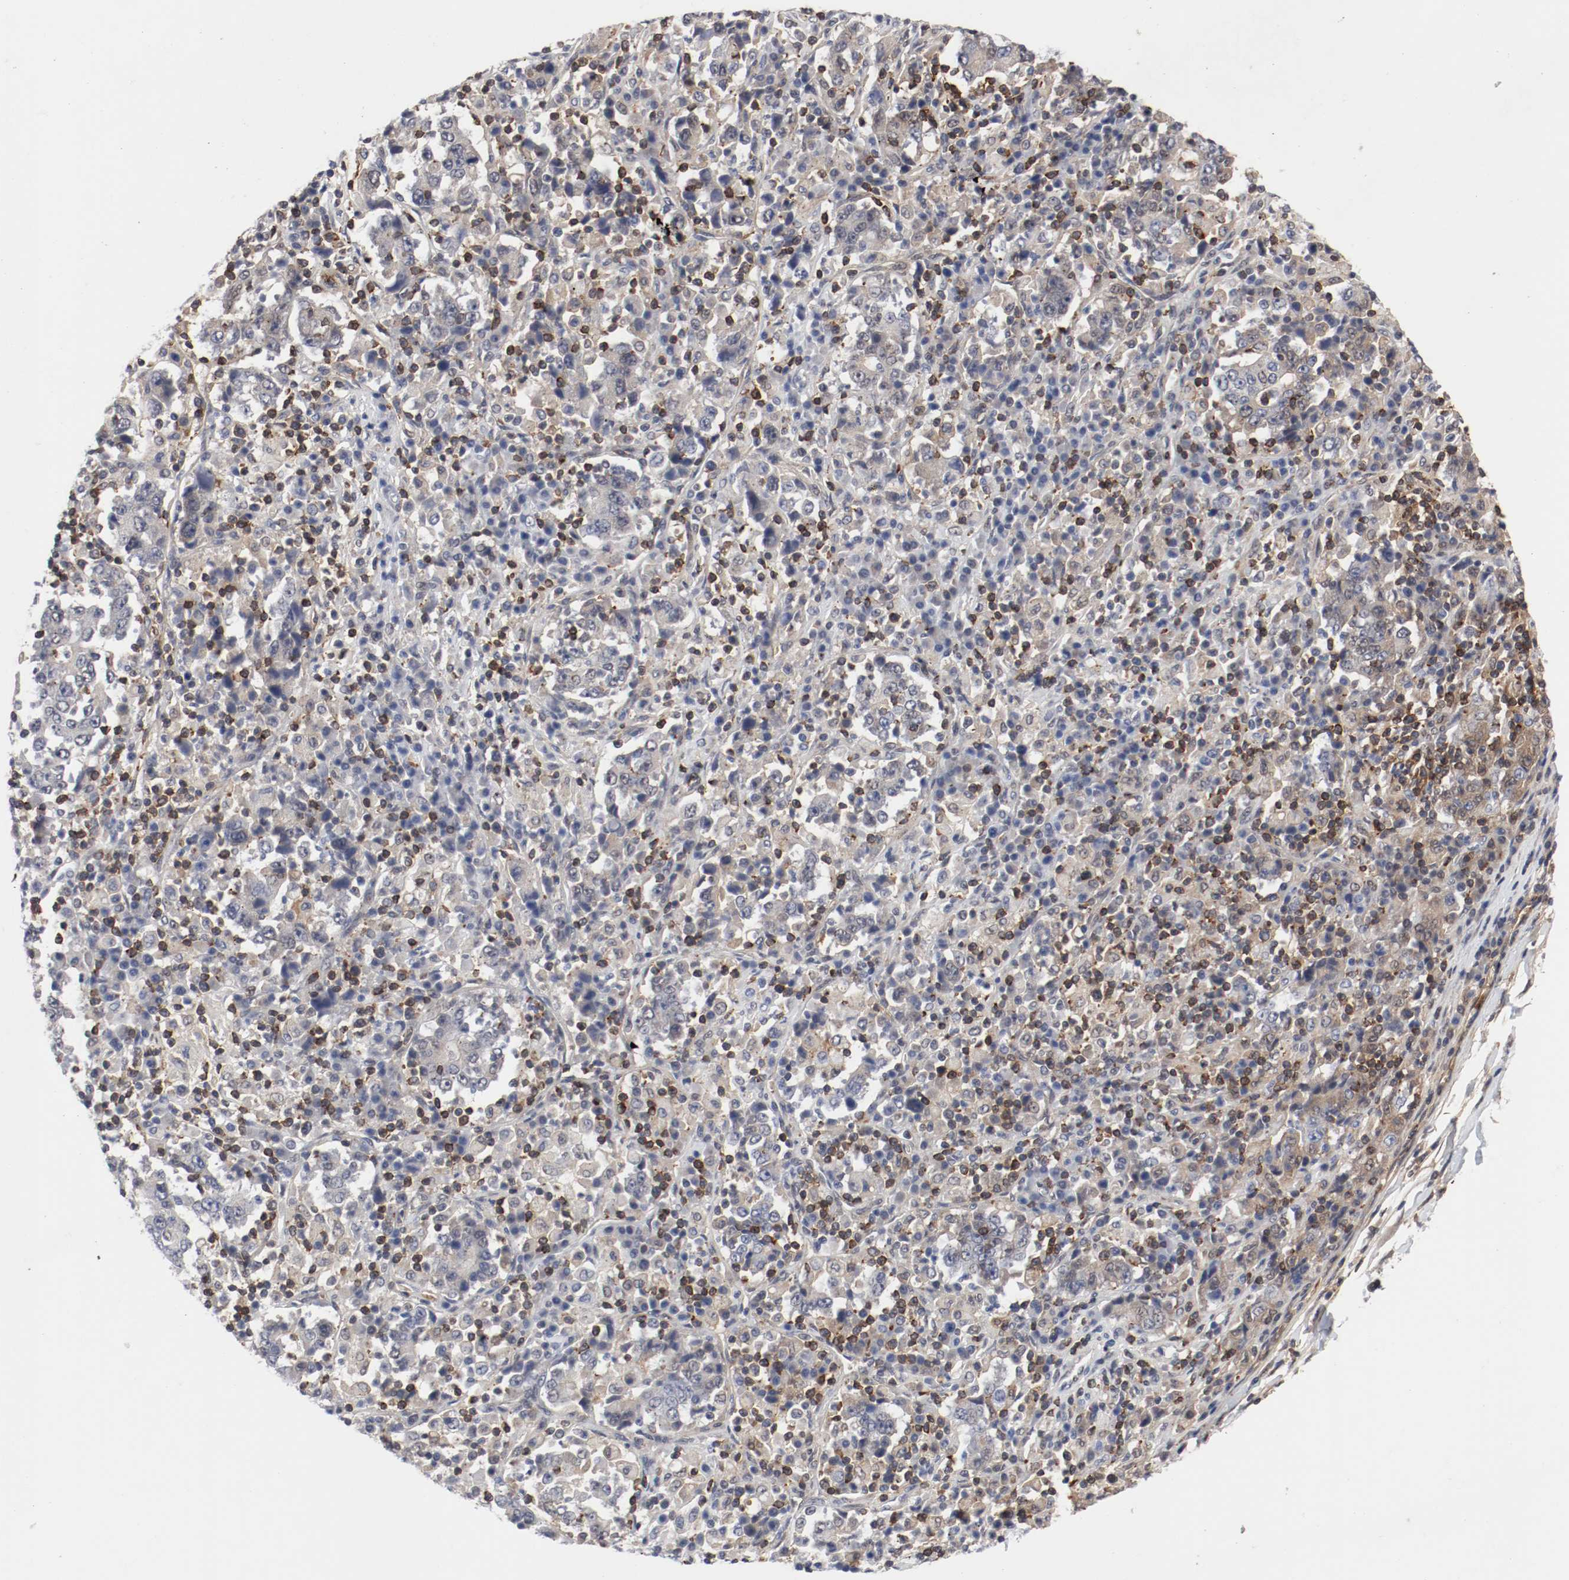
{"staining": {"intensity": "weak", "quantity": ">75%", "location": "cytoplasmic/membranous"}, "tissue": "stomach cancer", "cell_type": "Tumor cells", "image_type": "cancer", "snomed": [{"axis": "morphology", "description": "Normal tissue, NOS"}, {"axis": "morphology", "description": "Adenocarcinoma, NOS"}, {"axis": "topography", "description": "Stomach, upper"}, {"axis": "topography", "description": "Stomach"}], "caption": "This micrograph reveals immunohistochemistry (IHC) staining of human stomach cancer, with low weak cytoplasmic/membranous positivity in about >75% of tumor cells.", "gene": "JUND", "patient": {"sex": "male", "age": 59}}